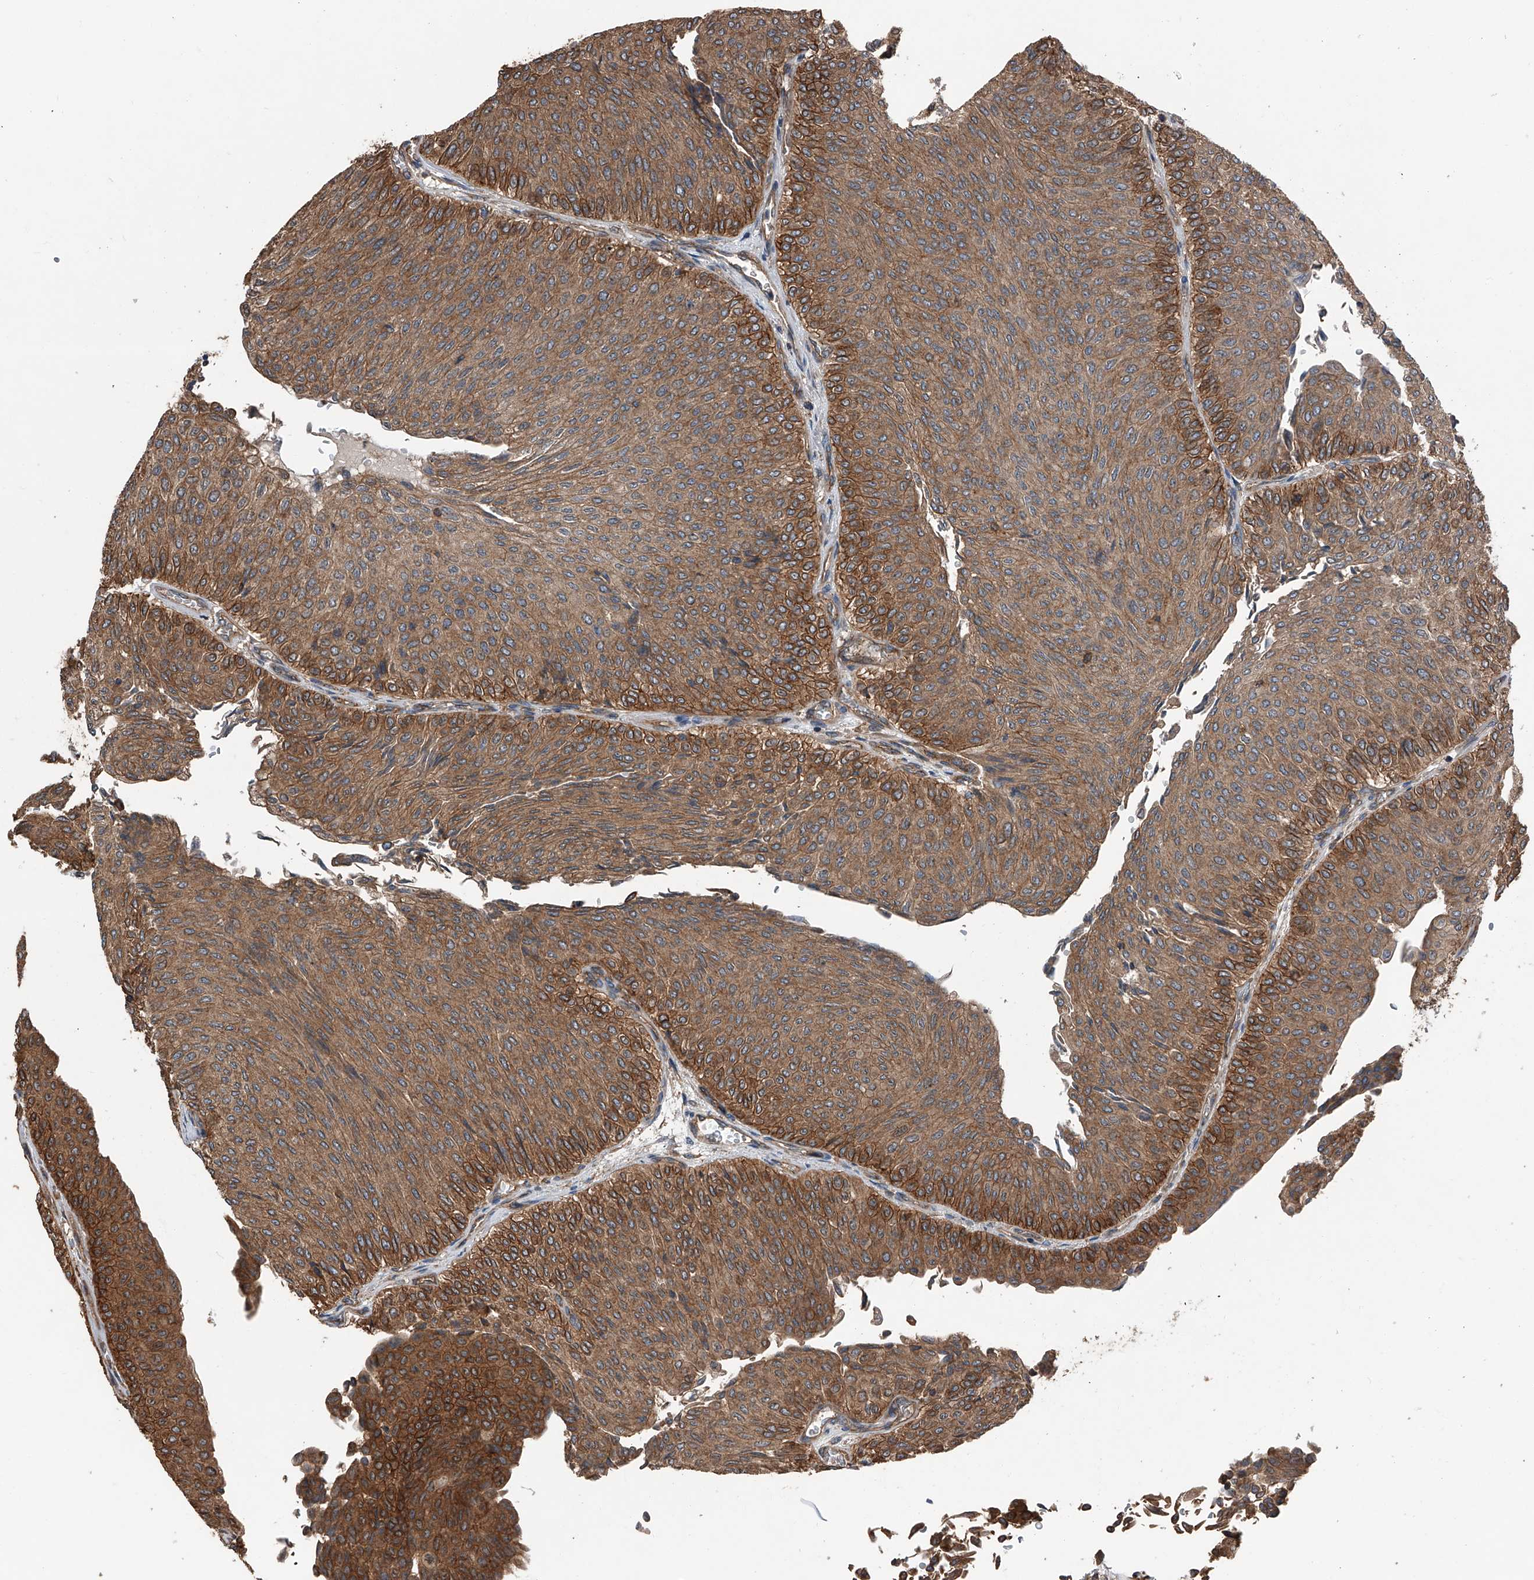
{"staining": {"intensity": "strong", "quantity": ">75%", "location": "cytoplasmic/membranous"}, "tissue": "urothelial cancer", "cell_type": "Tumor cells", "image_type": "cancer", "snomed": [{"axis": "morphology", "description": "Urothelial carcinoma, Low grade"}, {"axis": "topography", "description": "Urinary bladder"}], "caption": "Immunohistochemical staining of urothelial cancer shows high levels of strong cytoplasmic/membranous positivity in about >75% of tumor cells.", "gene": "KCNJ2", "patient": {"sex": "male", "age": 78}}